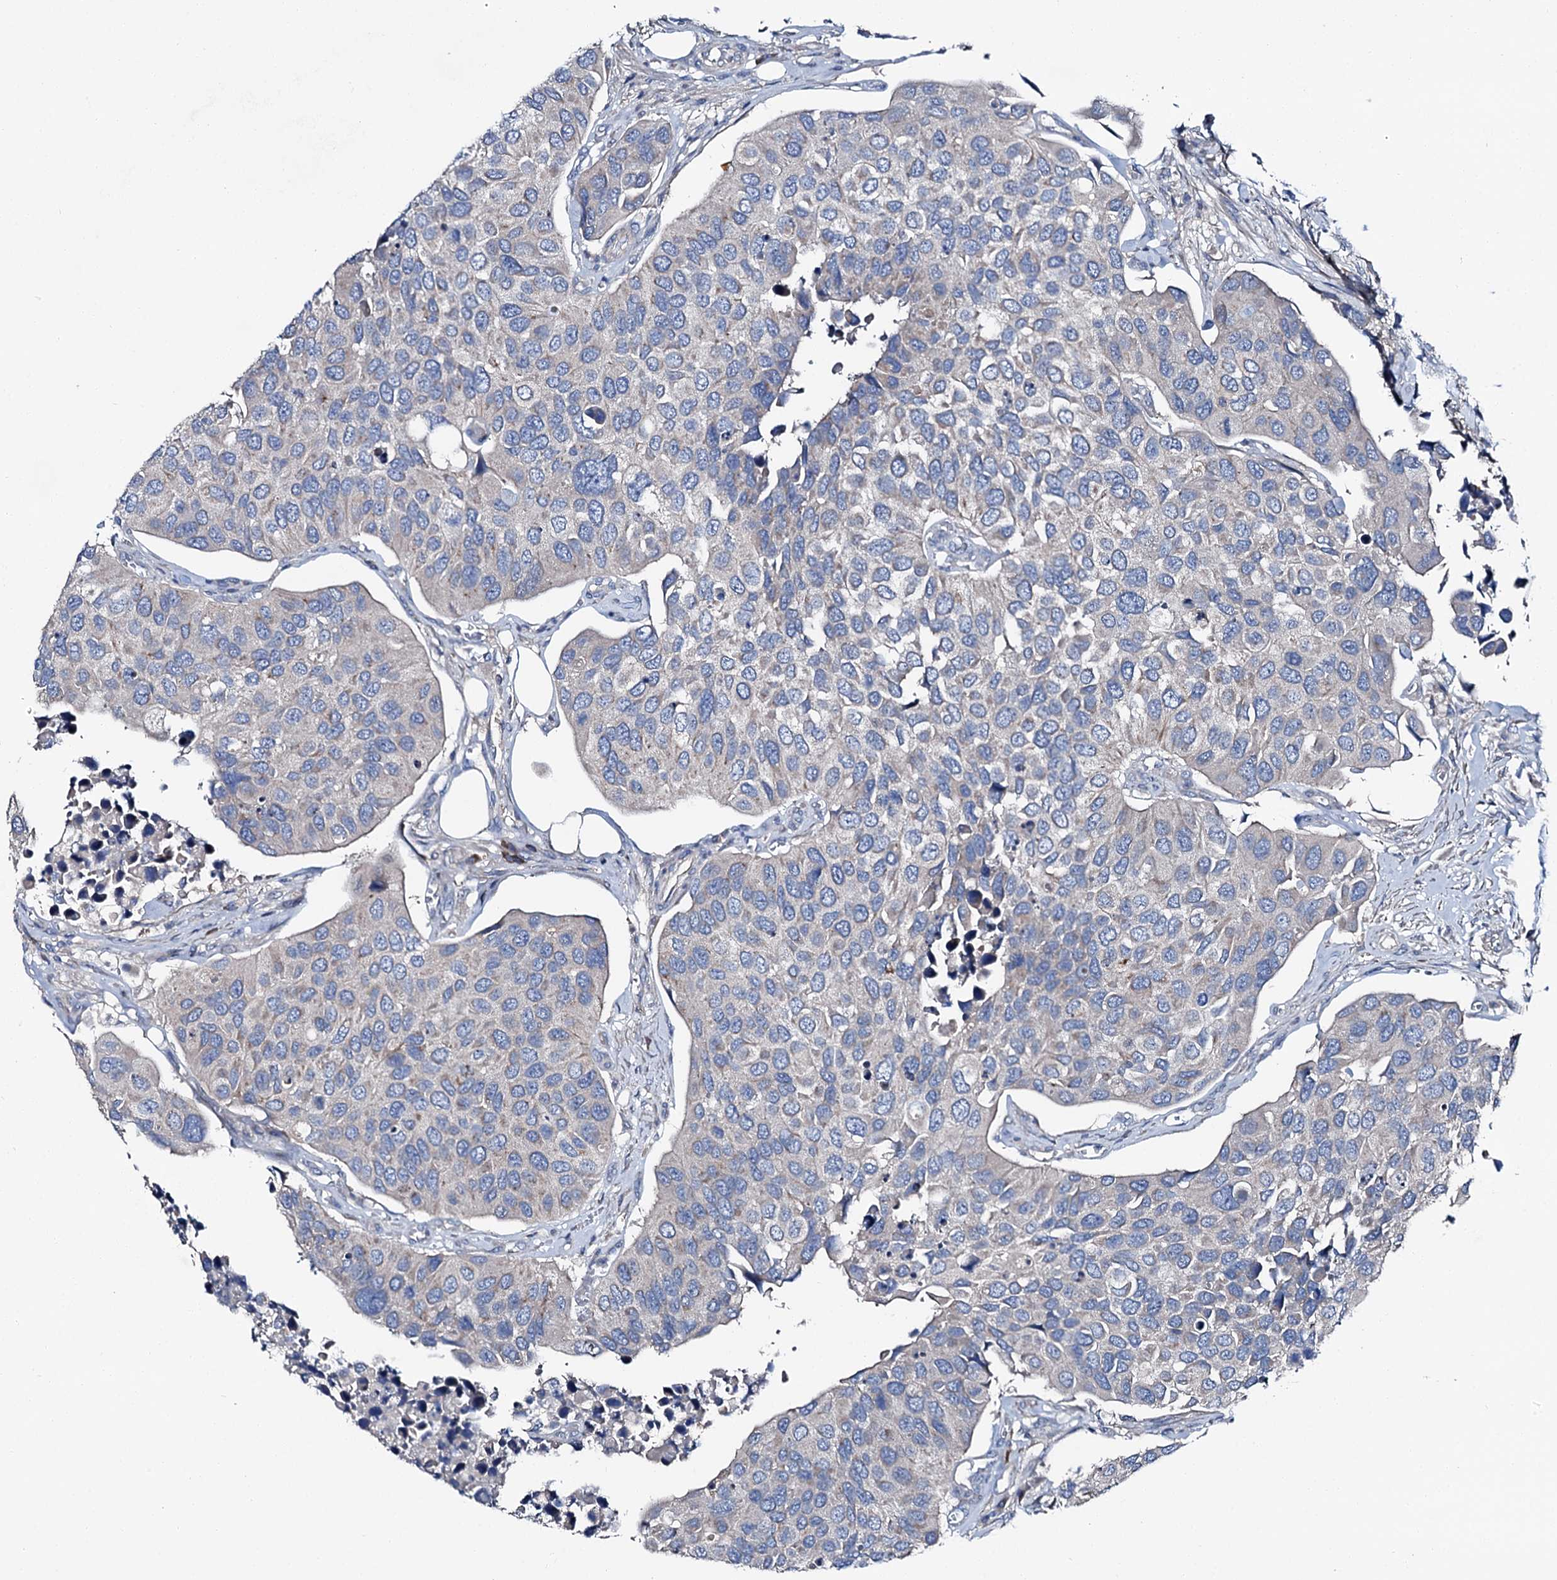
{"staining": {"intensity": "negative", "quantity": "none", "location": "none"}, "tissue": "urothelial cancer", "cell_type": "Tumor cells", "image_type": "cancer", "snomed": [{"axis": "morphology", "description": "Urothelial carcinoma, High grade"}, {"axis": "topography", "description": "Urinary bladder"}], "caption": "Protein analysis of high-grade urothelial carcinoma exhibits no significant expression in tumor cells.", "gene": "SLC22A25", "patient": {"sex": "male", "age": 74}}